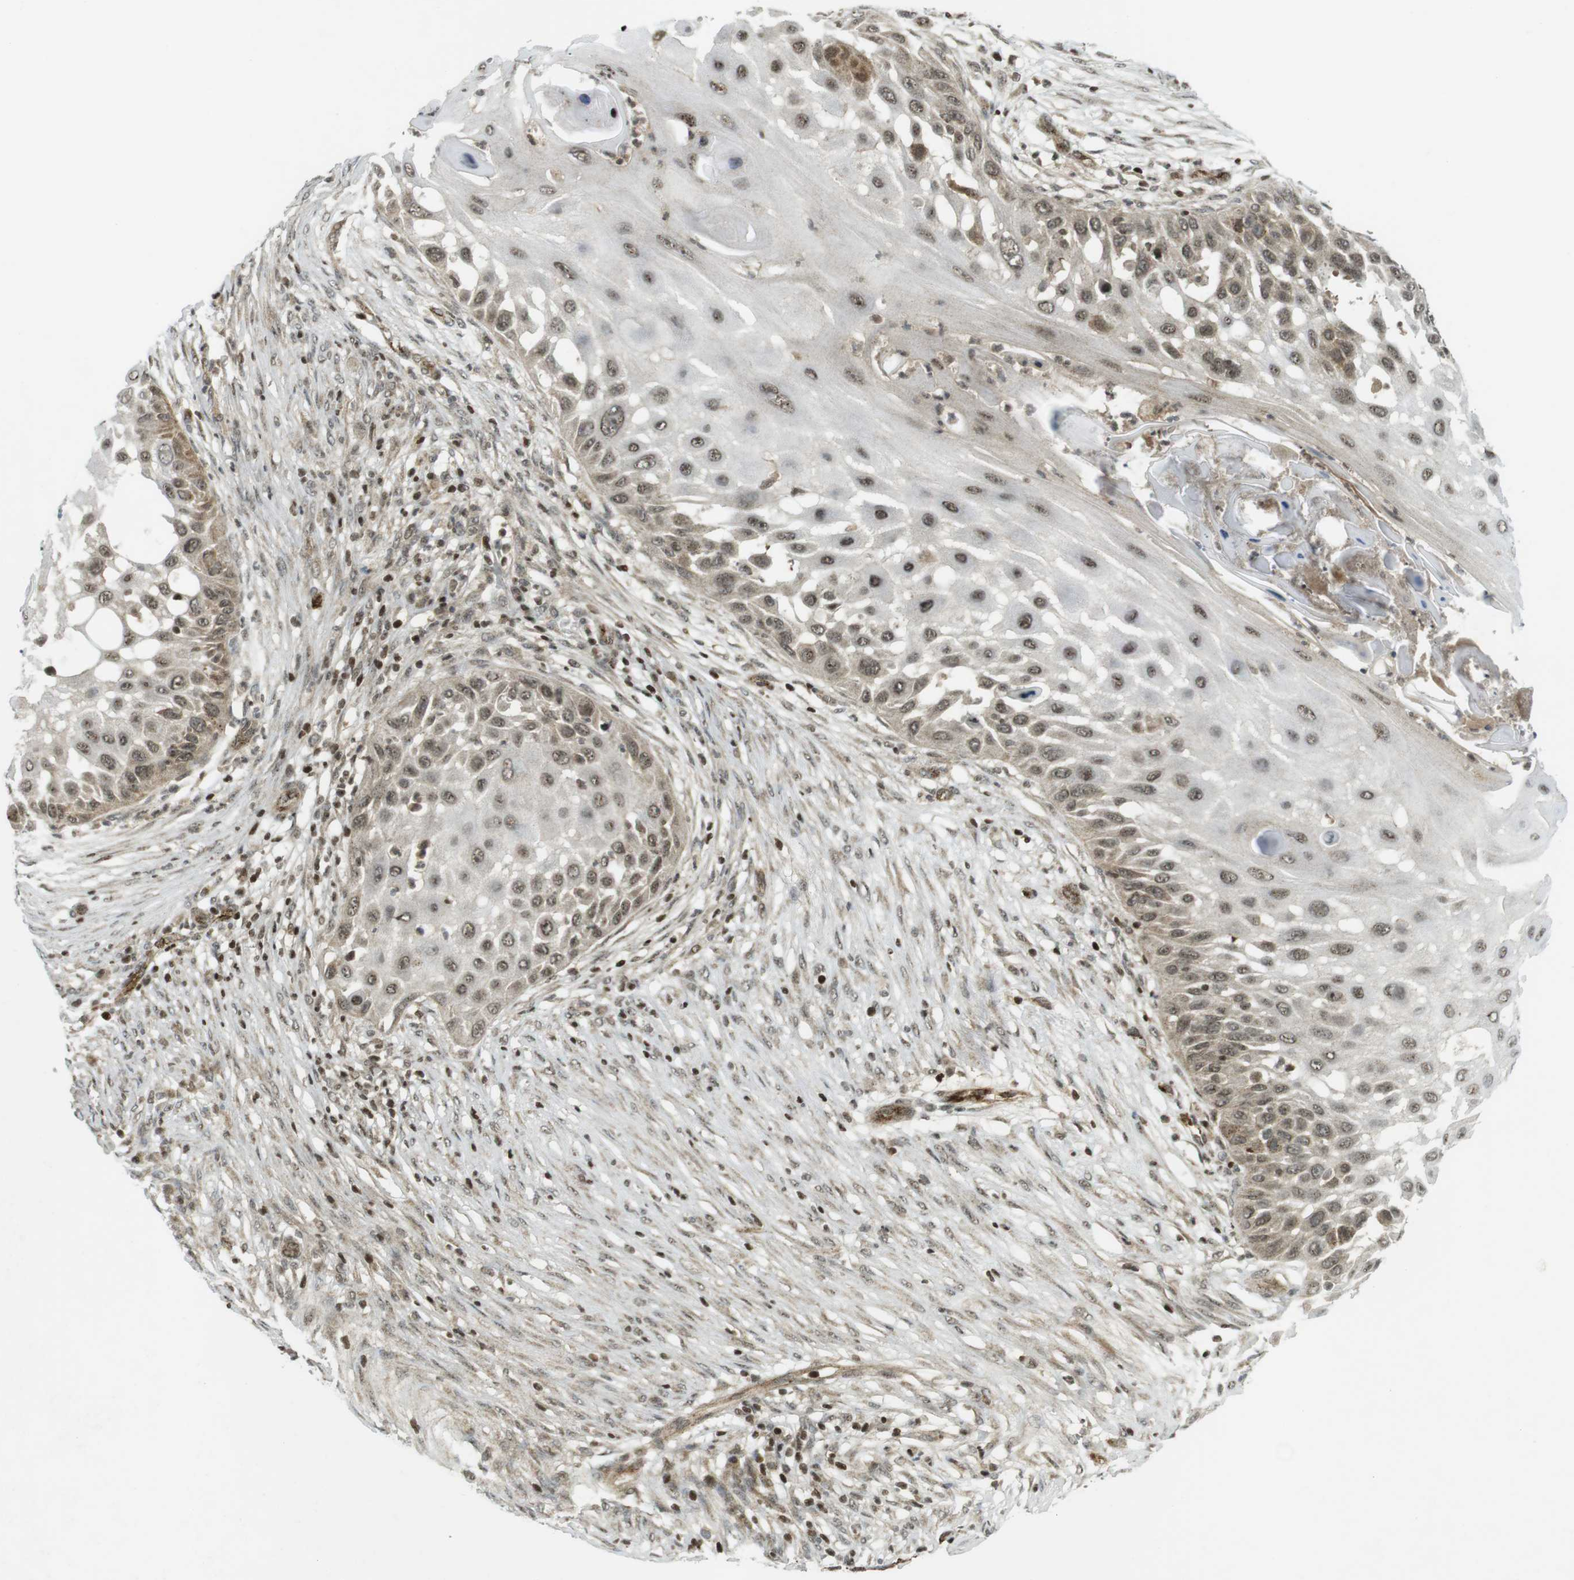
{"staining": {"intensity": "moderate", "quantity": "25%-75%", "location": "cytoplasmic/membranous,nuclear"}, "tissue": "skin cancer", "cell_type": "Tumor cells", "image_type": "cancer", "snomed": [{"axis": "morphology", "description": "Squamous cell carcinoma, NOS"}, {"axis": "topography", "description": "Skin"}], "caption": "Immunohistochemical staining of squamous cell carcinoma (skin) reveals moderate cytoplasmic/membranous and nuclear protein expression in approximately 25%-75% of tumor cells.", "gene": "PPP1R13B", "patient": {"sex": "female", "age": 44}}